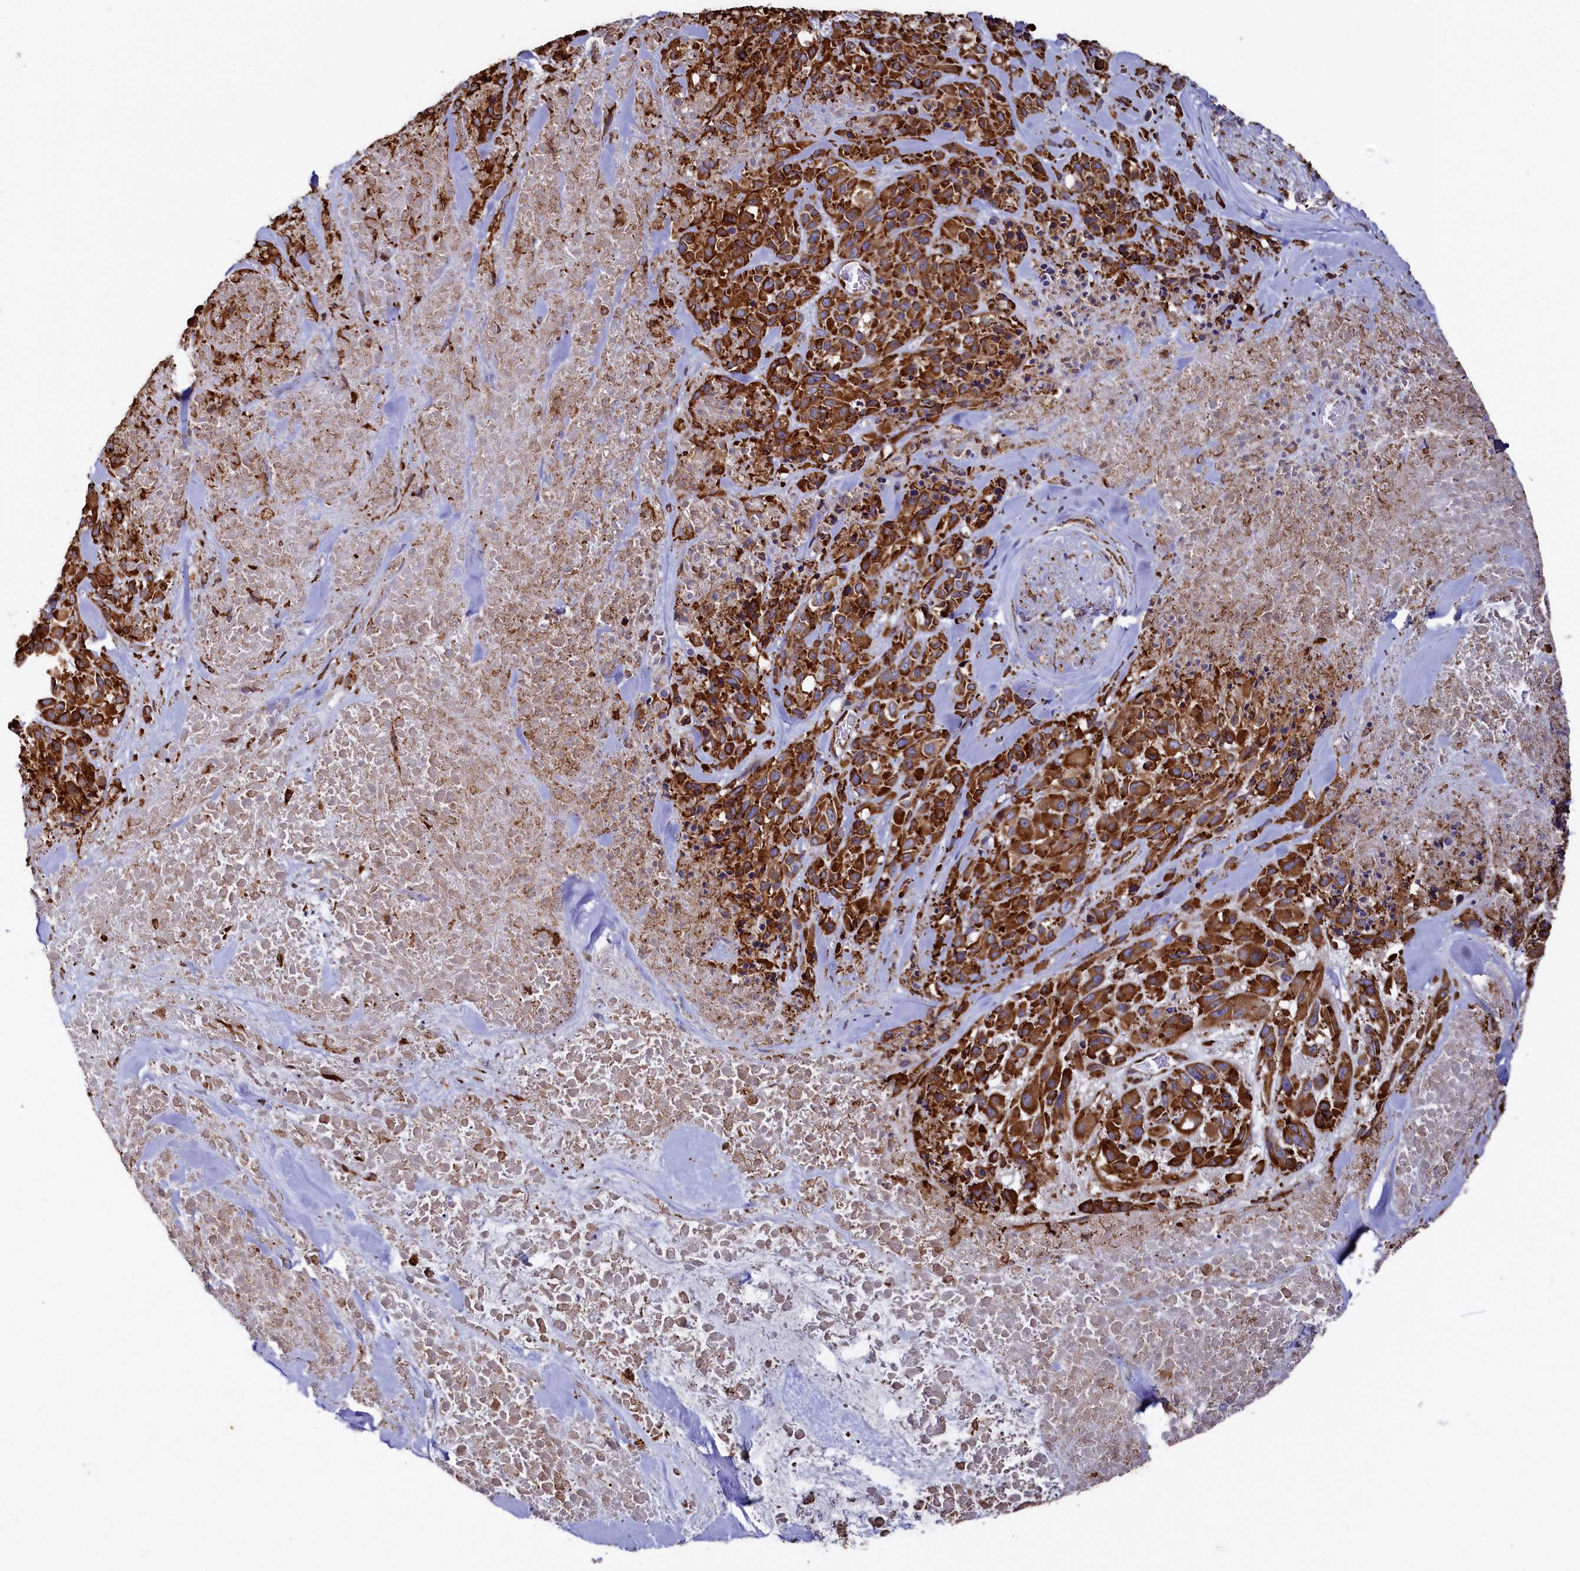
{"staining": {"intensity": "strong", "quantity": ">75%", "location": "cytoplasmic/membranous"}, "tissue": "melanoma", "cell_type": "Tumor cells", "image_type": "cancer", "snomed": [{"axis": "morphology", "description": "Malignant melanoma, Metastatic site"}, {"axis": "topography", "description": "Skin"}], "caption": "IHC photomicrograph of malignant melanoma (metastatic site) stained for a protein (brown), which displays high levels of strong cytoplasmic/membranous positivity in about >75% of tumor cells.", "gene": "NEURL1B", "patient": {"sex": "female", "age": 81}}